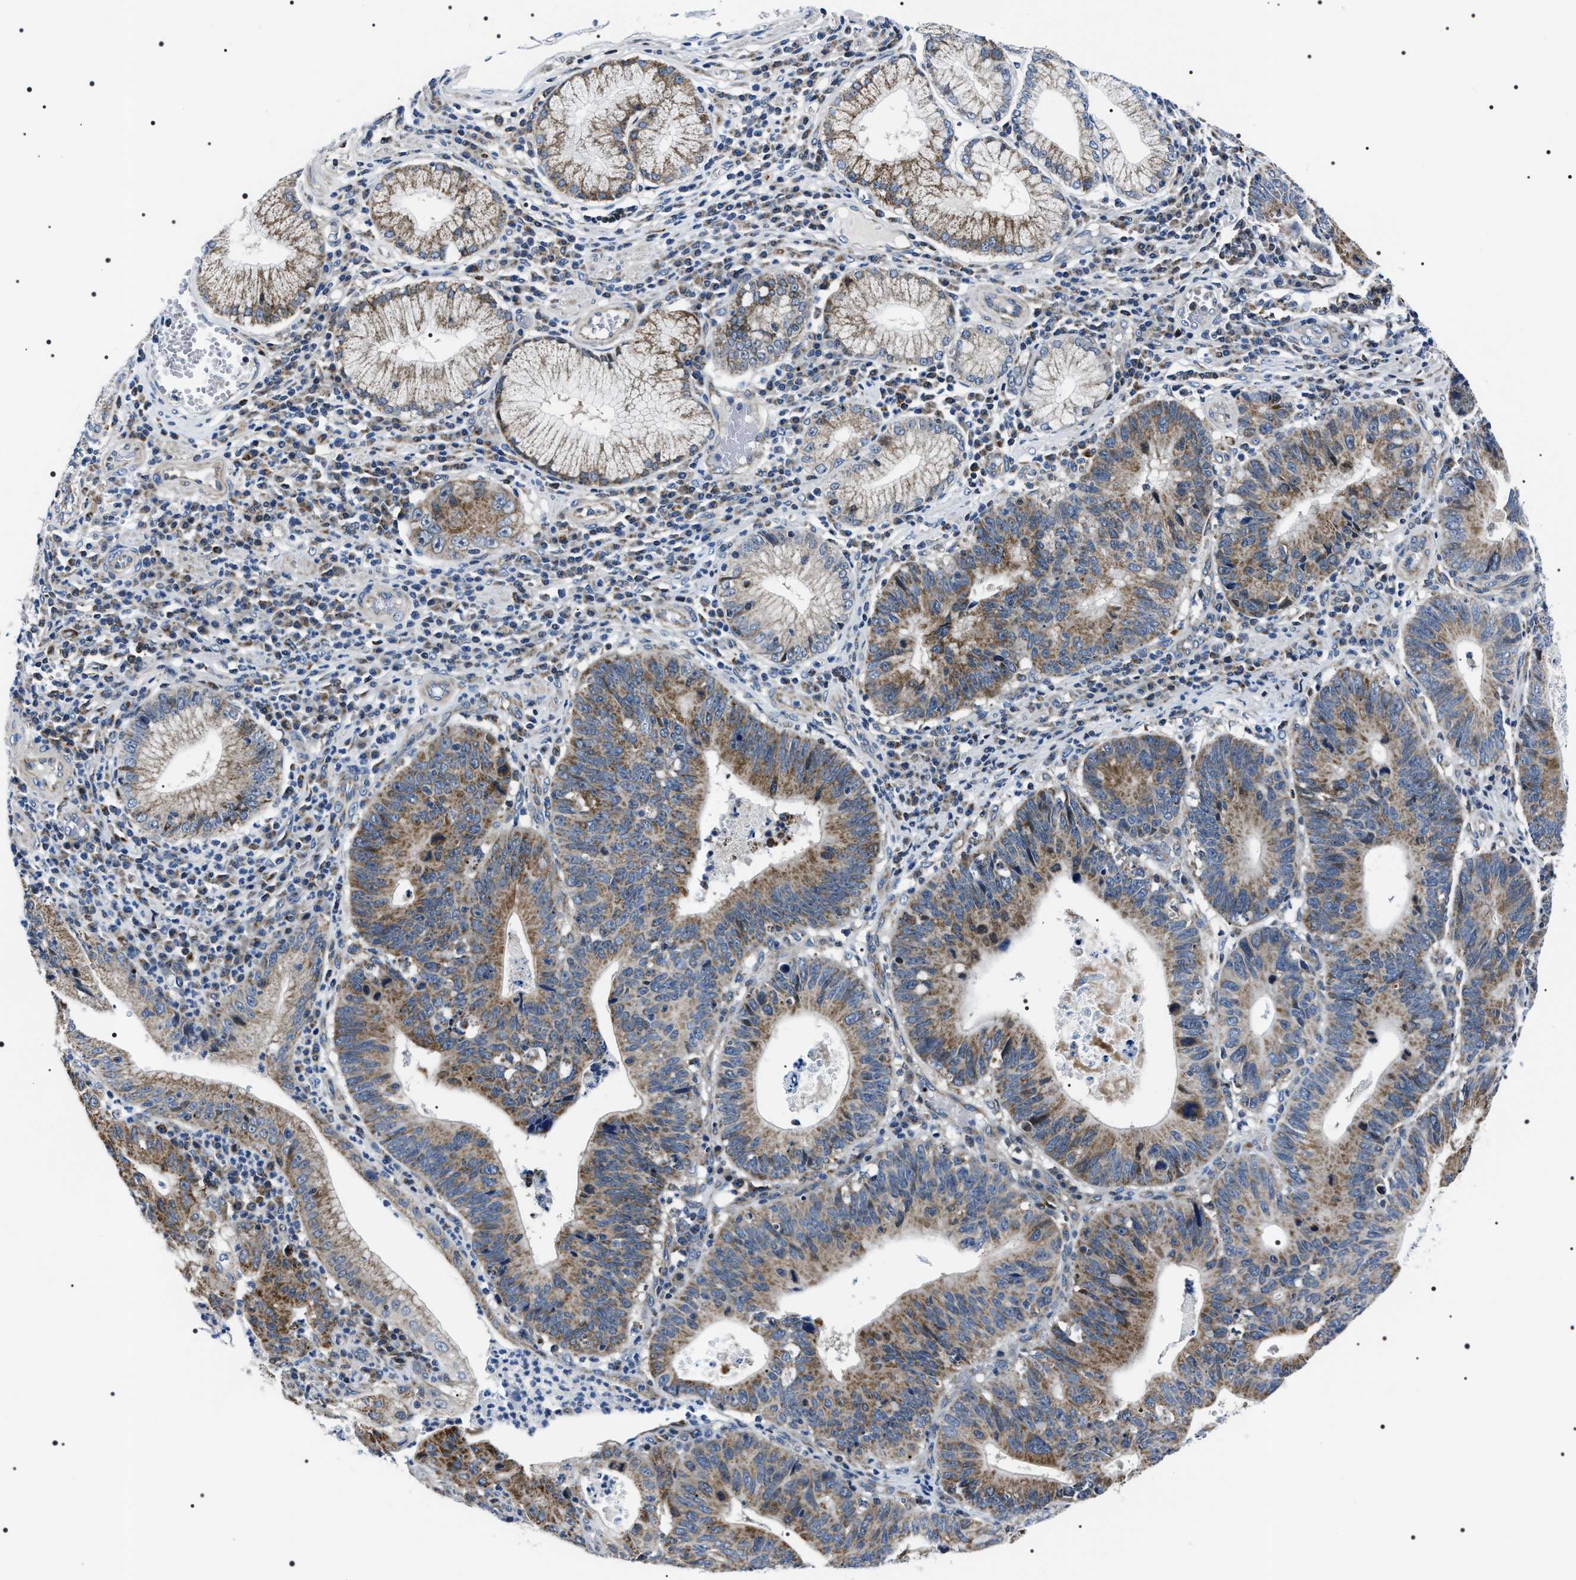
{"staining": {"intensity": "moderate", "quantity": ">75%", "location": "cytoplasmic/membranous"}, "tissue": "stomach cancer", "cell_type": "Tumor cells", "image_type": "cancer", "snomed": [{"axis": "morphology", "description": "Adenocarcinoma, NOS"}, {"axis": "topography", "description": "Stomach"}], "caption": "This image demonstrates IHC staining of stomach cancer (adenocarcinoma), with medium moderate cytoplasmic/membranous expression in about >75% of tumor cells.", "gene": "NTMT1", "patient": {"sex": "male", "age": 59}}